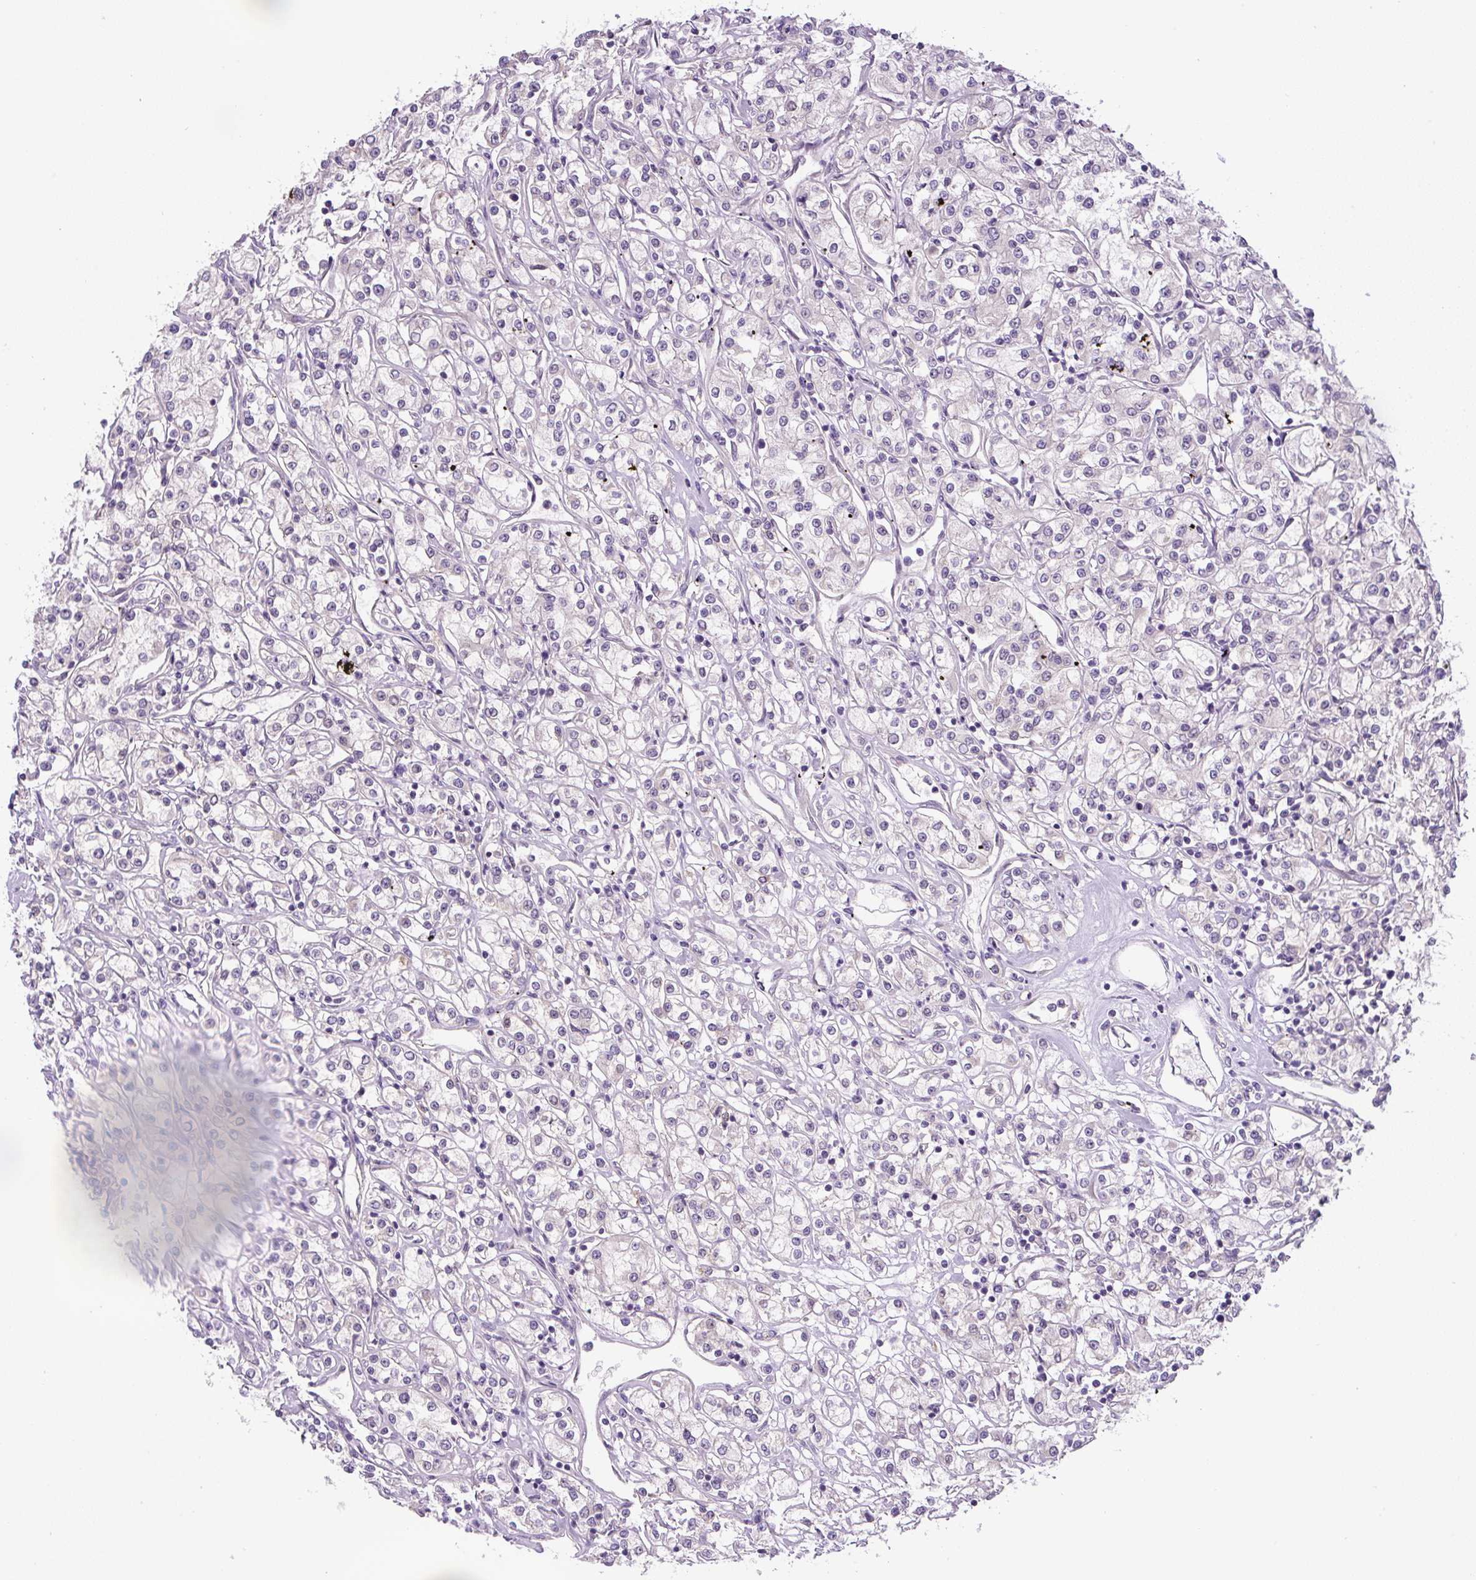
{"staining": {"intensity": "negative", "quantity": "none", "location": "none"}, "tissue": "renal cancer", "cell_type": "Tumor cells", "image_type": "cancer", "snomed": [{"axis": "morphology", "description": "Adenocarcinoma, NOS"}, {"axis": "topography", "description": "Kidney"}], "caption": "An IHC photomicrograph of renal adenocarcinoma is shown. There is no staining in tumor cells of renal adenocarcinoma. The staining was performed using DAB to visualize the protein expression in brown, while the nuclei were stained in blue with hematoxylin (Magnification: 20x).", "gene": "UBL3", "patient": {"sex": "female", "age": 59}}